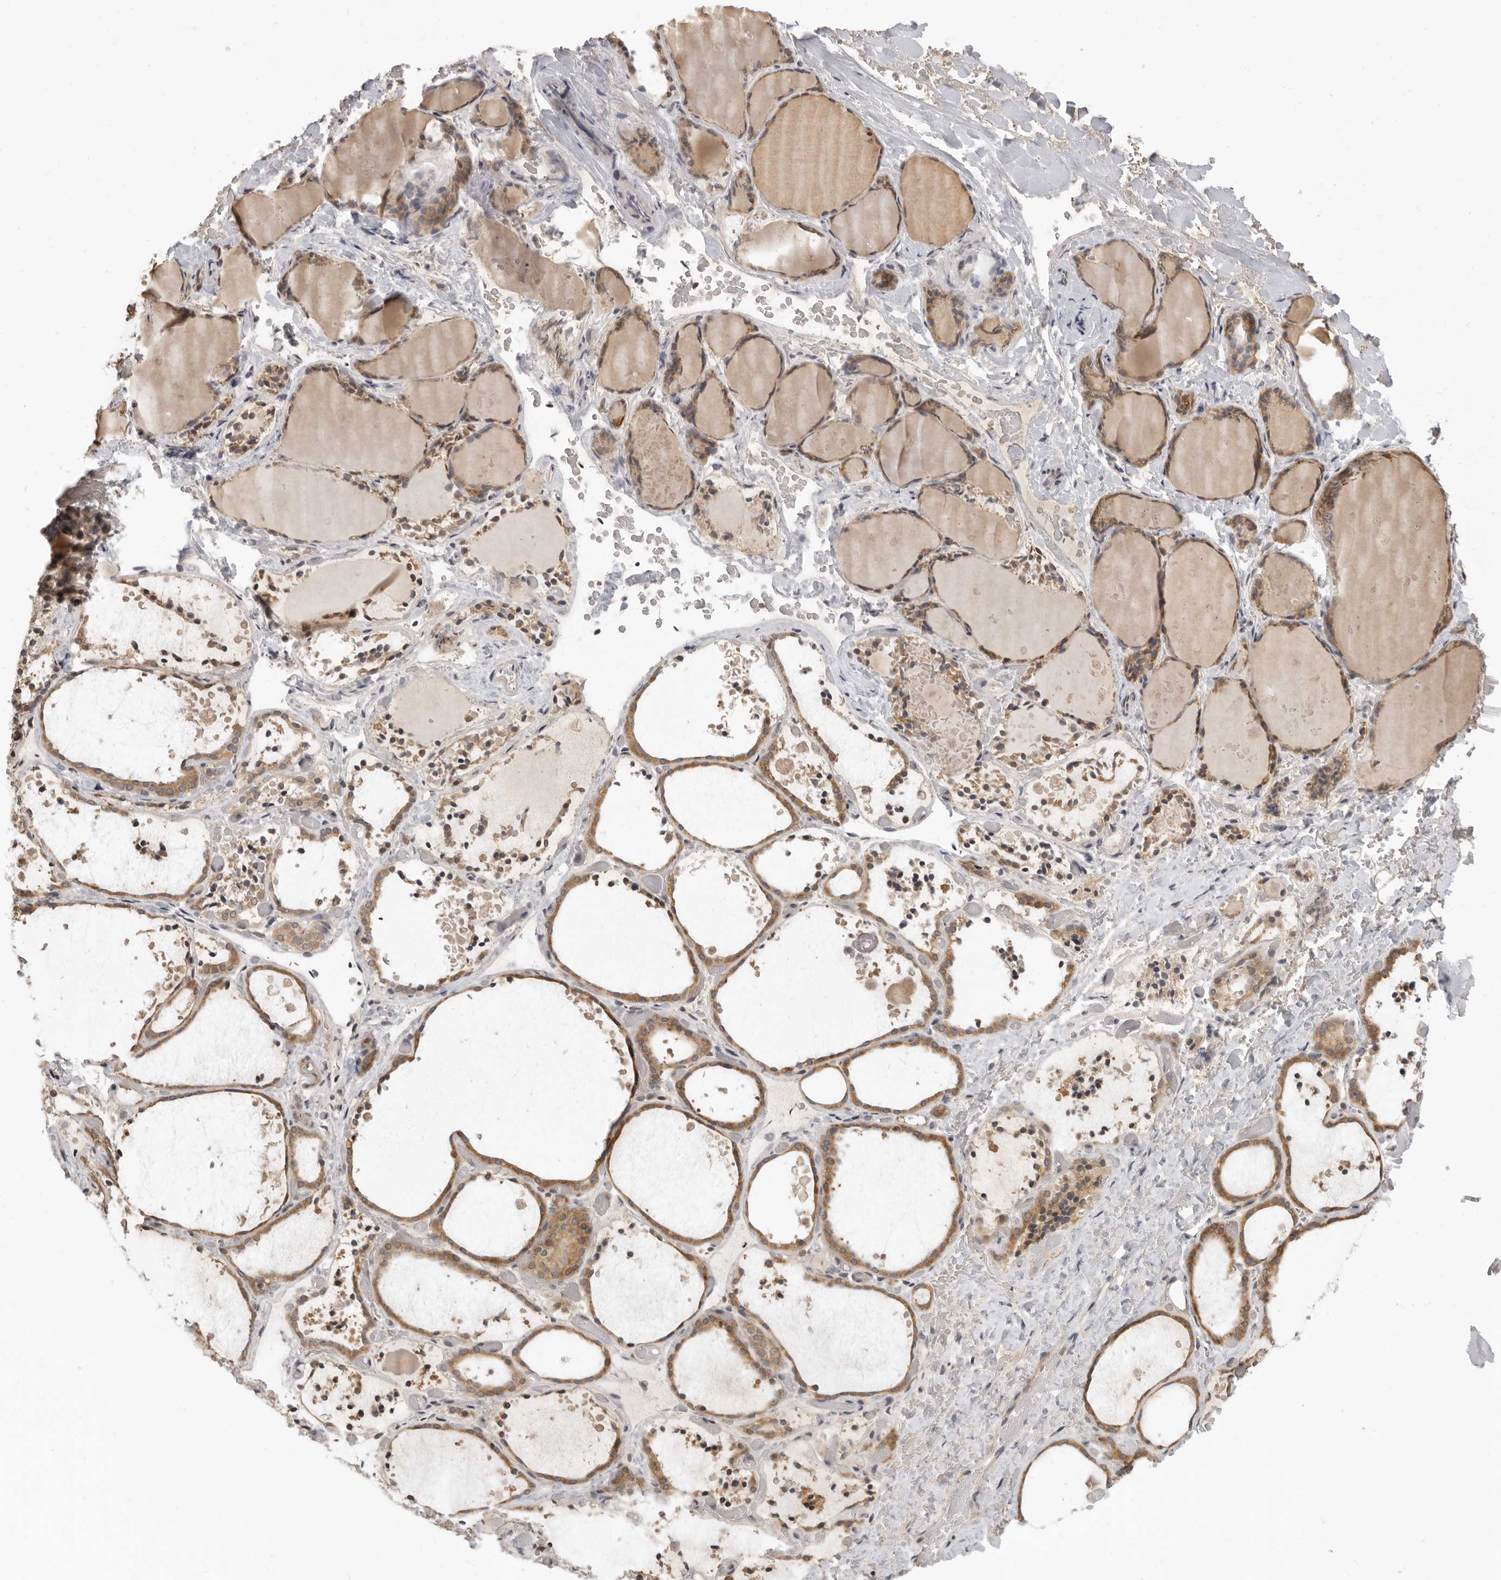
{"staining": {"intensity": "moderate", "quantity": ">75%", "location": "cytoplasmic/membranous"}, "tissue": "thyroid gland", "cell_type": "Glandular cells", "image_type": "normal", "snomed": [{"axis": "morphology", "description": "Normal tissue, NOS"}, {"axis": "topography", "description": "Thyroid gland"}], "caption": "Thyroid gland stained for a protein (brown) demonstrates moderate cytoplasmic/membranous positive positivity in about >75% of glandular cells.", "gene": "PRRC2A", "patient": {"sex": "female", "age": 44}}